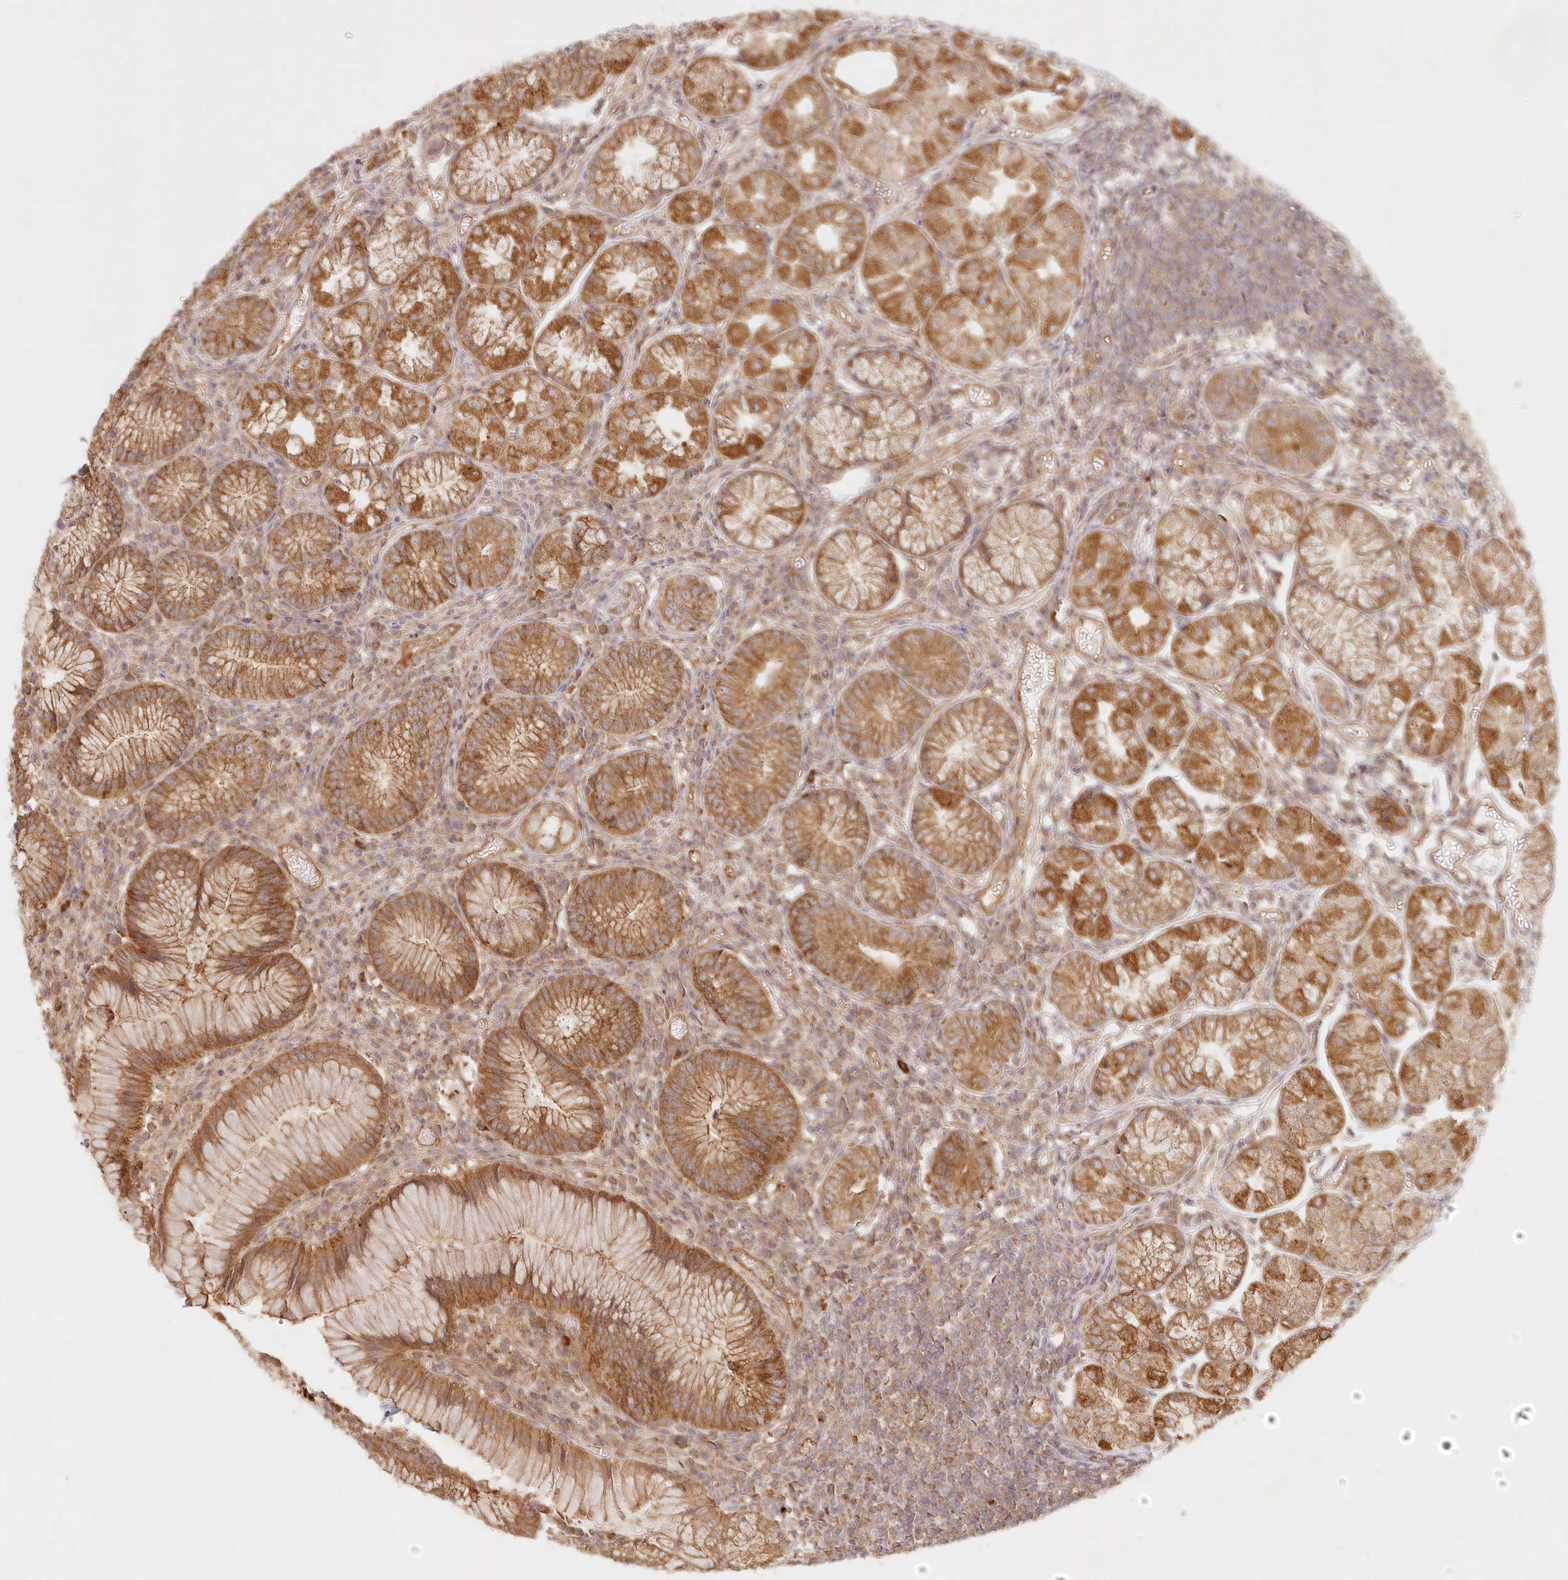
{"staining": {"intensity": "strong", "quantity": ">75%", "location": "cytoplasmic/membranous"}, "tissue": "stomach", "cell_type": "Glandular cells", "image_type": "normal", "snomed": [{"axis": "morphology", "description": "Normal tissue, NOS"}, {"axis": "topography", "description": "Stomach"}], "caption": "IHC staining of benign stomach, which exhibits high levels of strong cytoplasmic/membranous expression in about >75% of glandular cells indicating strong cytoplasmic/membranous protein staining. The staining was performed using DAB (brown) for protein detection and nuclei were counterstained in hematoxylin (blue).", "gene": "KIAA0232", "patient": {"sex": "male", "age": 55}}